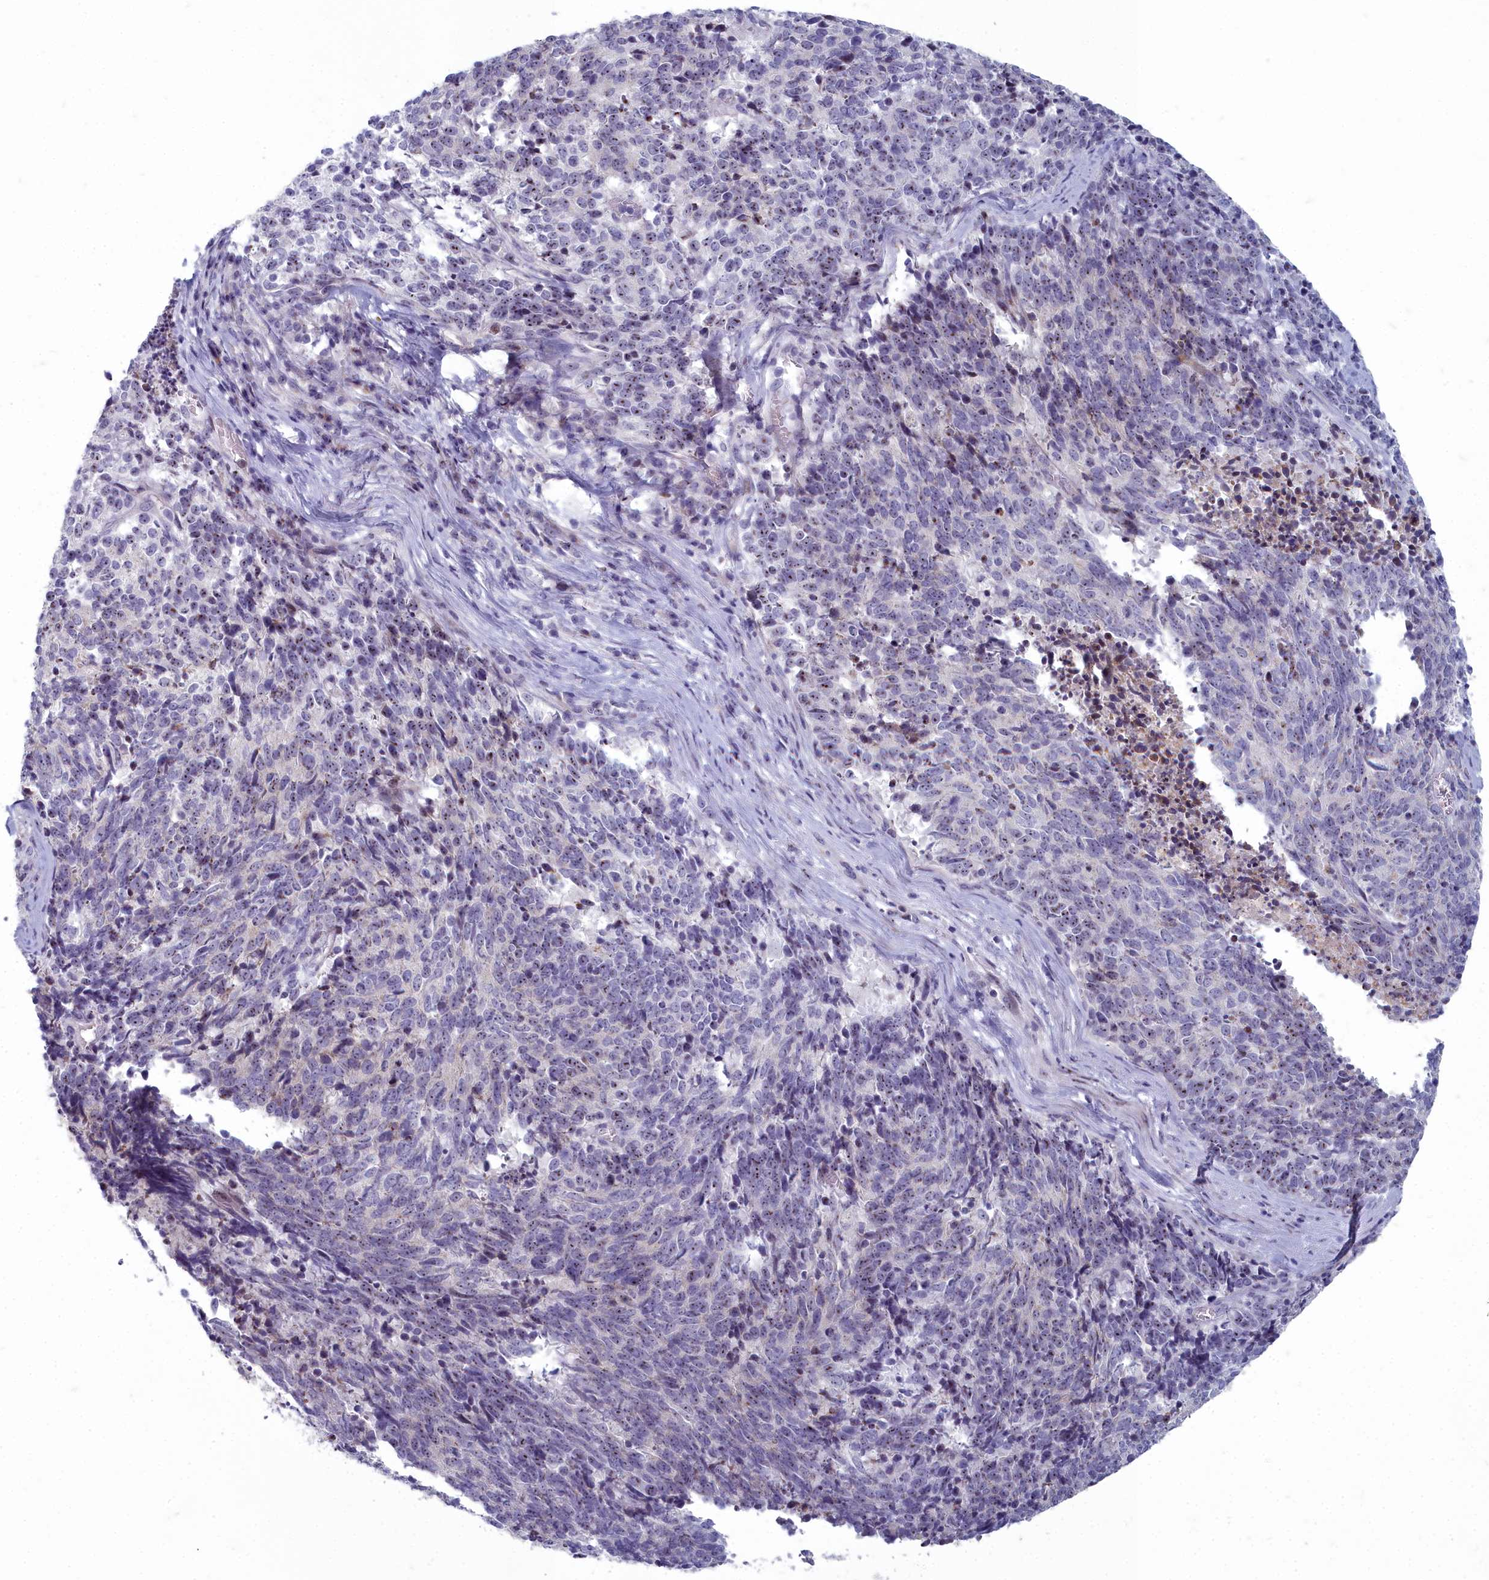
{"staining": {"intensity": "weak", "quantity": "25%-75%", "location": "nuclear"}, "tissue": "cervical cancer", "cell_type": "Tumor cells", "image_type": "cancer", "snomed": [{"axis": "morphology", "description": "Squamous cell carcinoma, NOS"}, {"axis": "topography", "description": "Cervix"}], "caption": "An image showing weak nuclear expression in about 25%-75% of tumor cells in squamous cell carcinoma (cervical), as visualized by brown immunohistochemical staining.", "gene": "INSYN2A", "patient": {"sex": "female", "age": 29}}